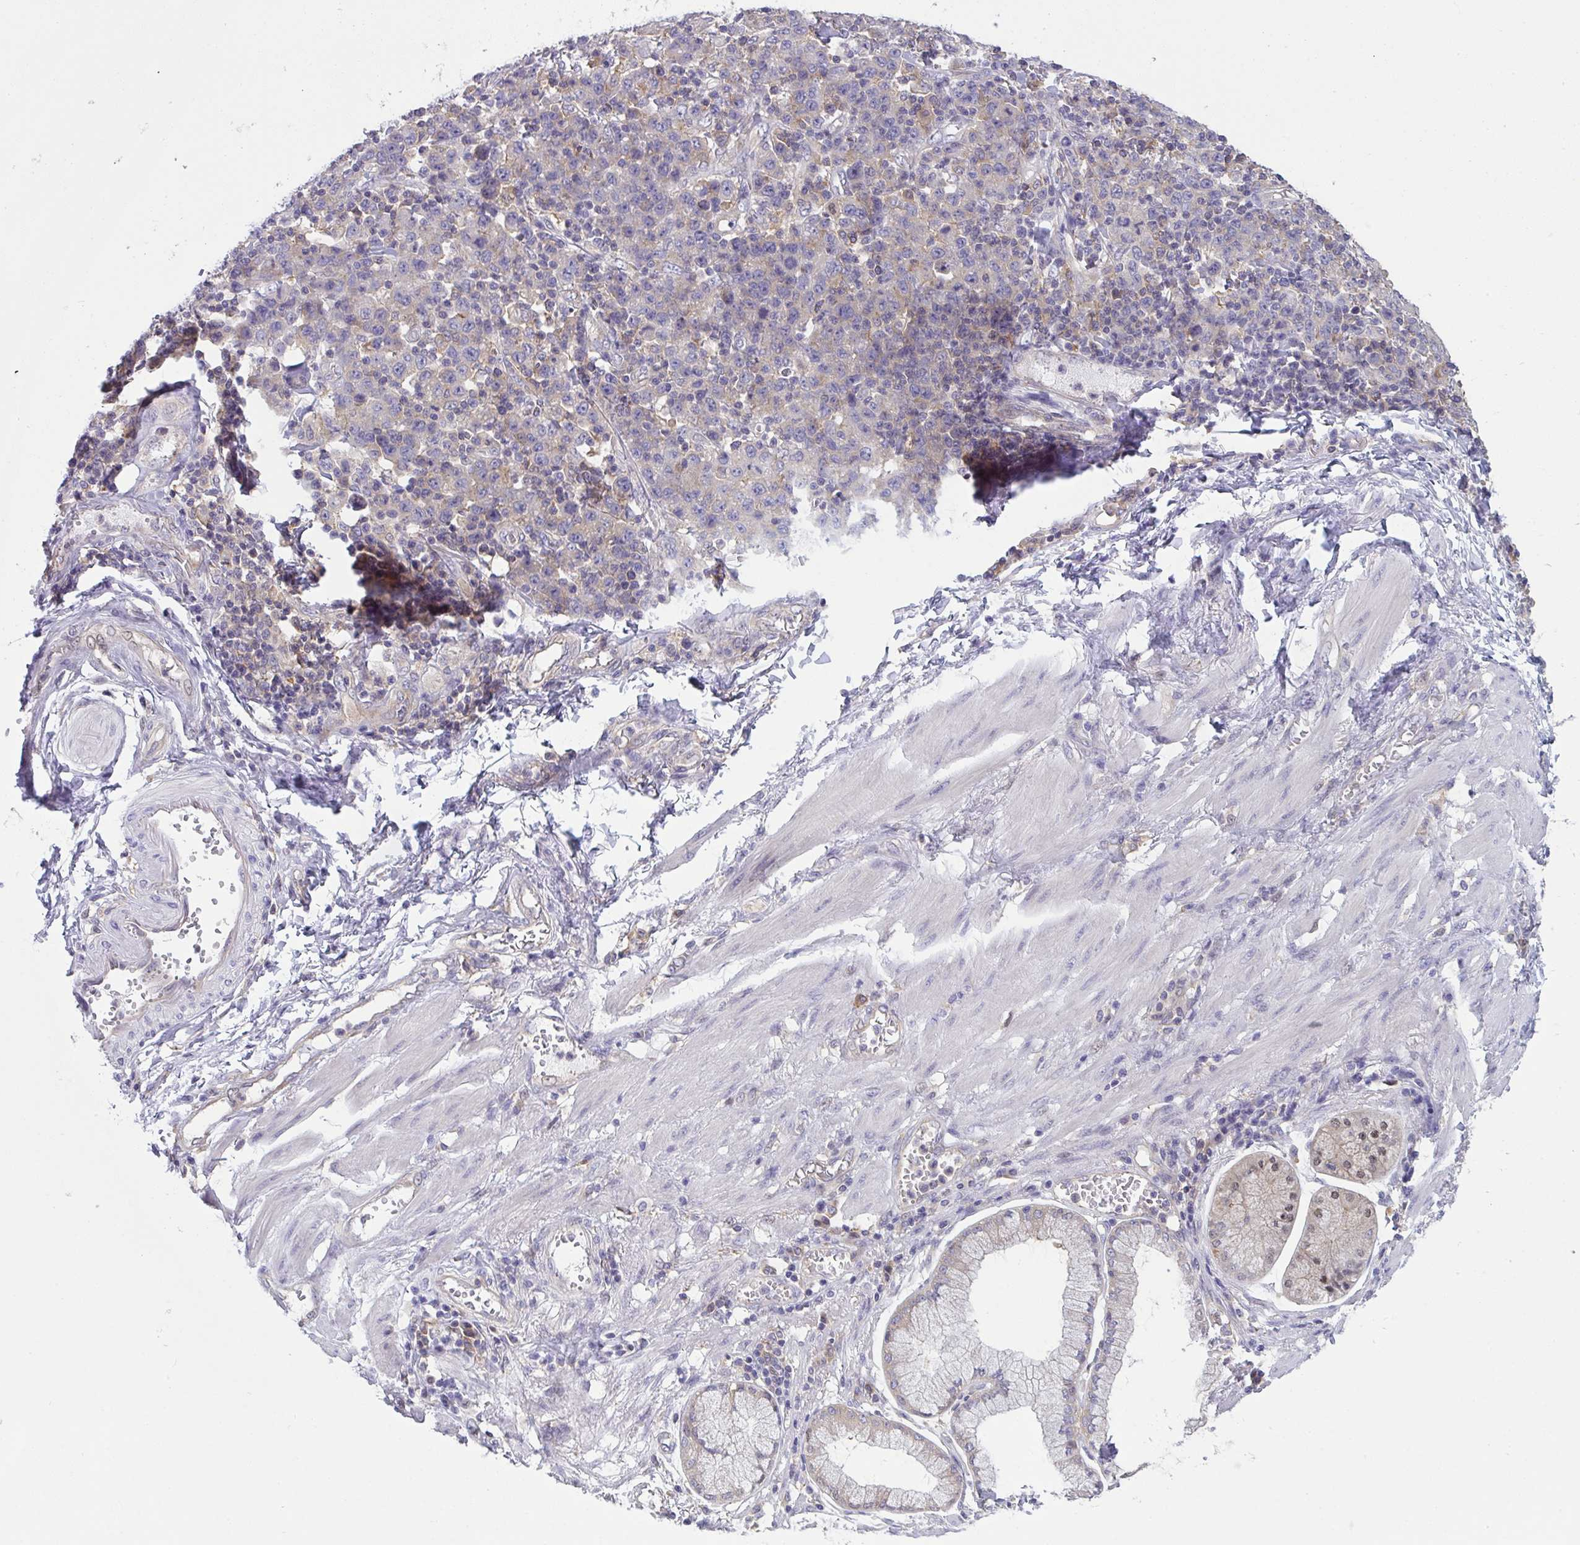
{"staining": {"intensity": "weak", "quantity": "<25%", "location": "cytoplasmic/membranous"}, "tissue": "stomach cancer", "cell_type": "Tumor cells", "image_type": "cancer", "snomed": [{"axis": "morphology", "description": "Adenocarcinoma, NOS"}, {"axis": "topography", "description": "Stomach, upper"}], "caption": "A high-resolution histopathology image shows IHC staining of stomach cancer, which shows no significant positivity in tumor cells.", "gene": "ALDH16A1", "patient": {"sex": "male", "age": 69}}